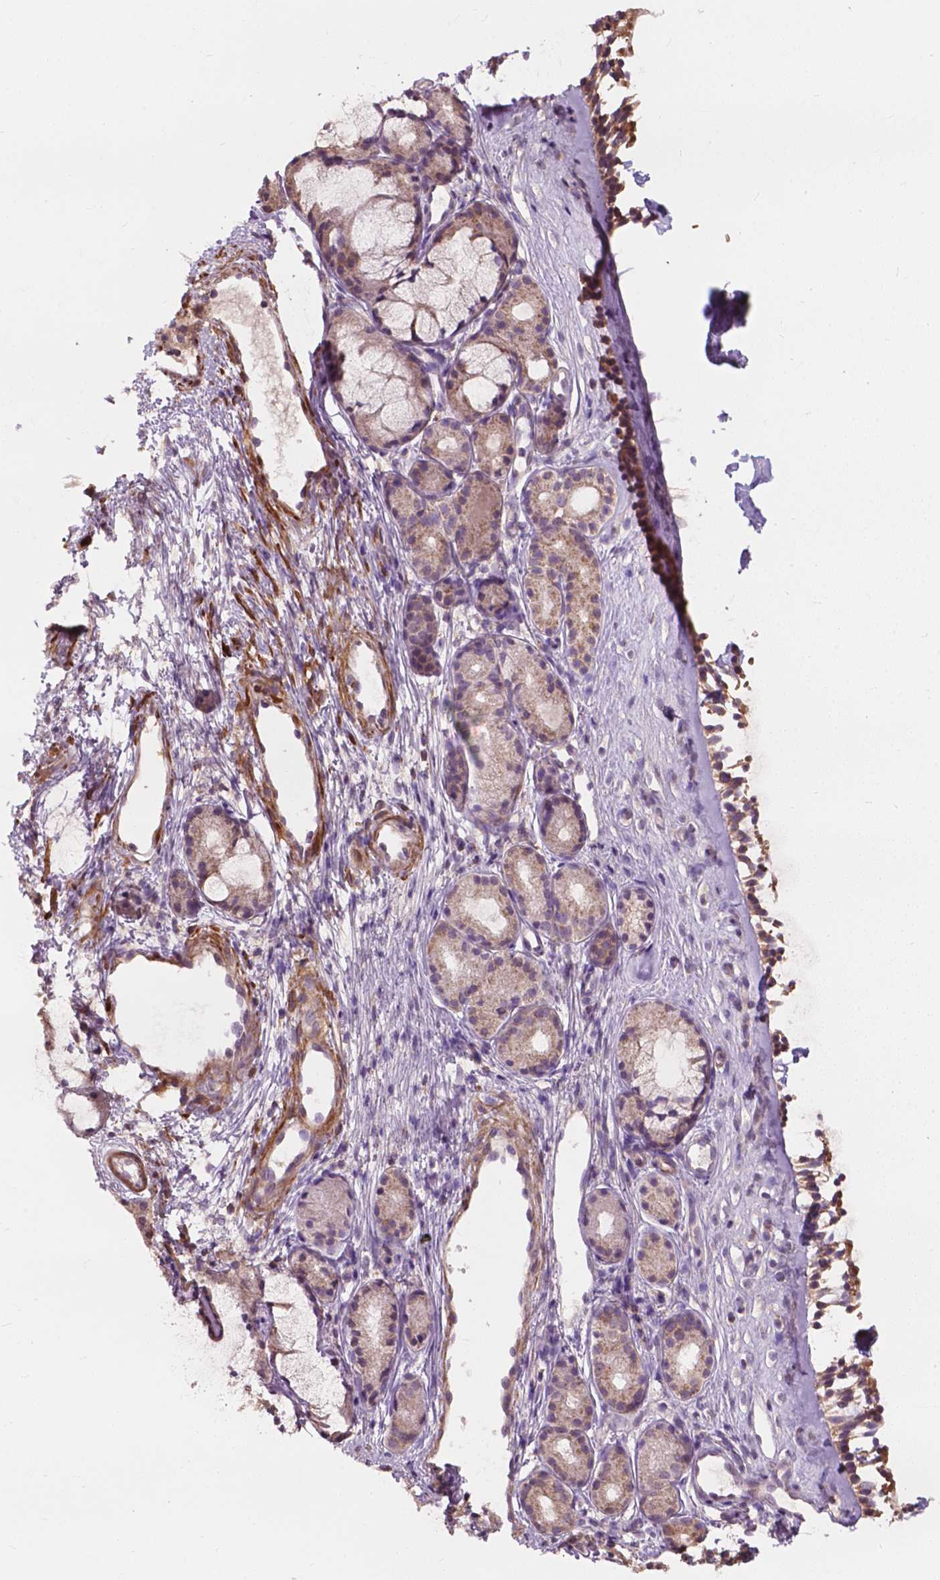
{"staining": {"intensity": "weak", "quantity": ">75%", "location": "cytoplasmic/membranous"}, "tissue": "nasopharynx", "cell_type": "Respiratory epithelial cells", "image_type": "normal", "snomed": [{"axis": "morphology", "description": "Normal tissue, NOS"}, {"axis": "topography", "description": "Nasopharynx"}], "caption": "Weak cytoplasmic/membranous positivity for a protein is present in approximately >75% of respiratory epithelial cells of unremarkable nasopharynx using immunohistochemistry.", "gene": "NDUFA10", "patient": {"sex": "female", "age": 52}}